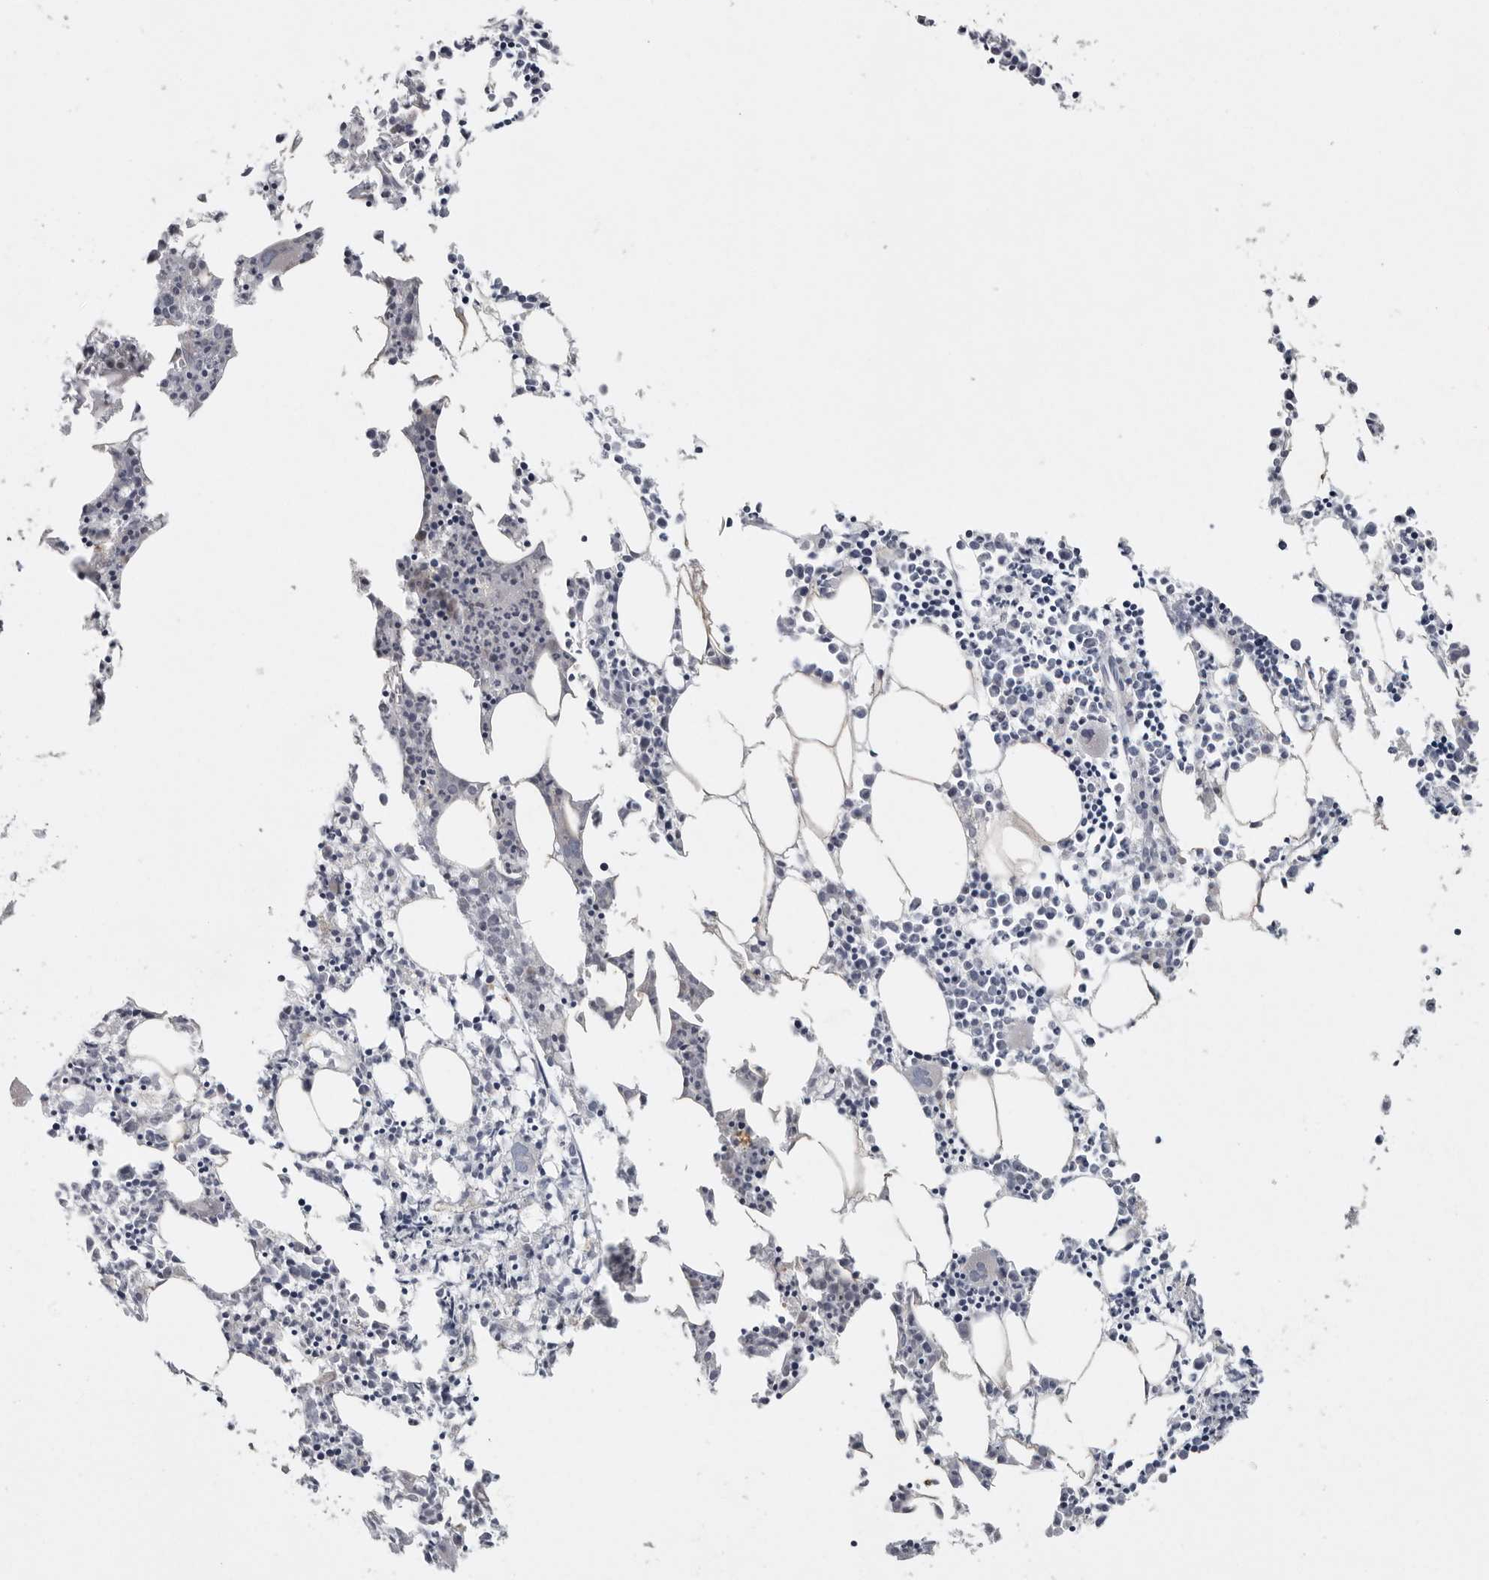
{"staining": {"intensity": "negative", "quantity": "none", "location": "none"}, "tissue": "bone marrow", "cell_type": "Hematopoietic cells", "image_type": "normal", "snomed": [{"axis": "morphology", "description": "Normal tissue, NOS"}, {"axis": "morphology", "description": "Inflammation, NOS"}, {"axis": "topography", "description": "Bone marrow"}], "caption": "A high-resolution micrograph shows IHC staining of normal bone marrow, which shows no significant positivity in hematopoietic cells. The staining was performed using DAB to visualize the protein expression in brown, while the nuclei were stained in blue with hematoxylin (Magnification: 20x).", "gene": "PHF13", "patient": {"sex": "female", "age": 62}}